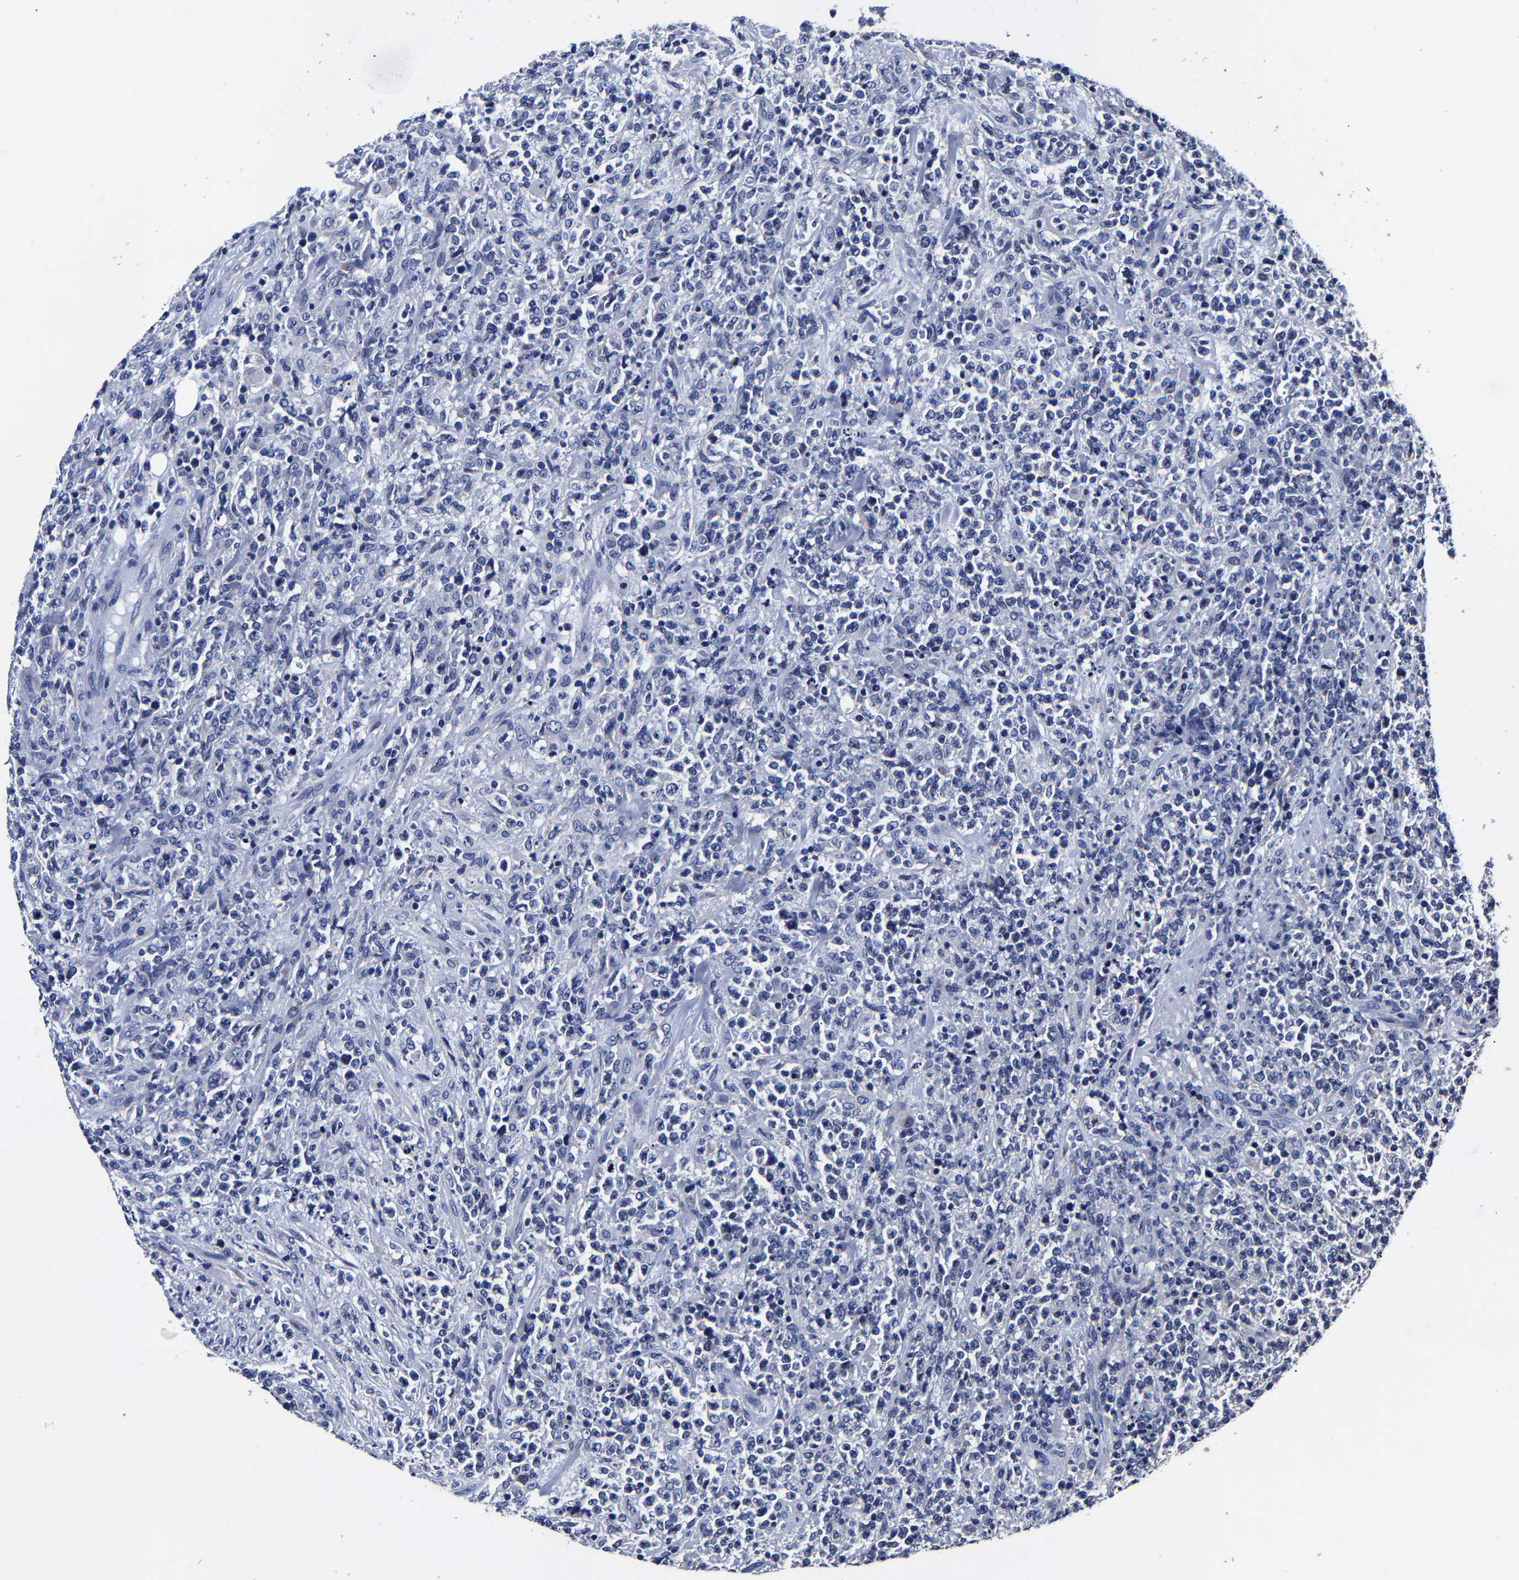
{"staining": {"intensity": "negative", "quantity": "none", "location": "none"}, "tissue": "lymphoma", "cell_type": "Tumor cells", "image_type": "cancer", "snomed": [{"axis": "morphology", "description": "Malignant lymphoma, non-Hodgkin's type, High grade"}, {"axis": "topography", "description": "Soft tissue"}], "caption": "A photomicrograph of lymphoma stained for a protein exhibits no brown staining in tumor cells.", "gene": "AKAP4", "patient": {"sex": "male", "age": 18}}